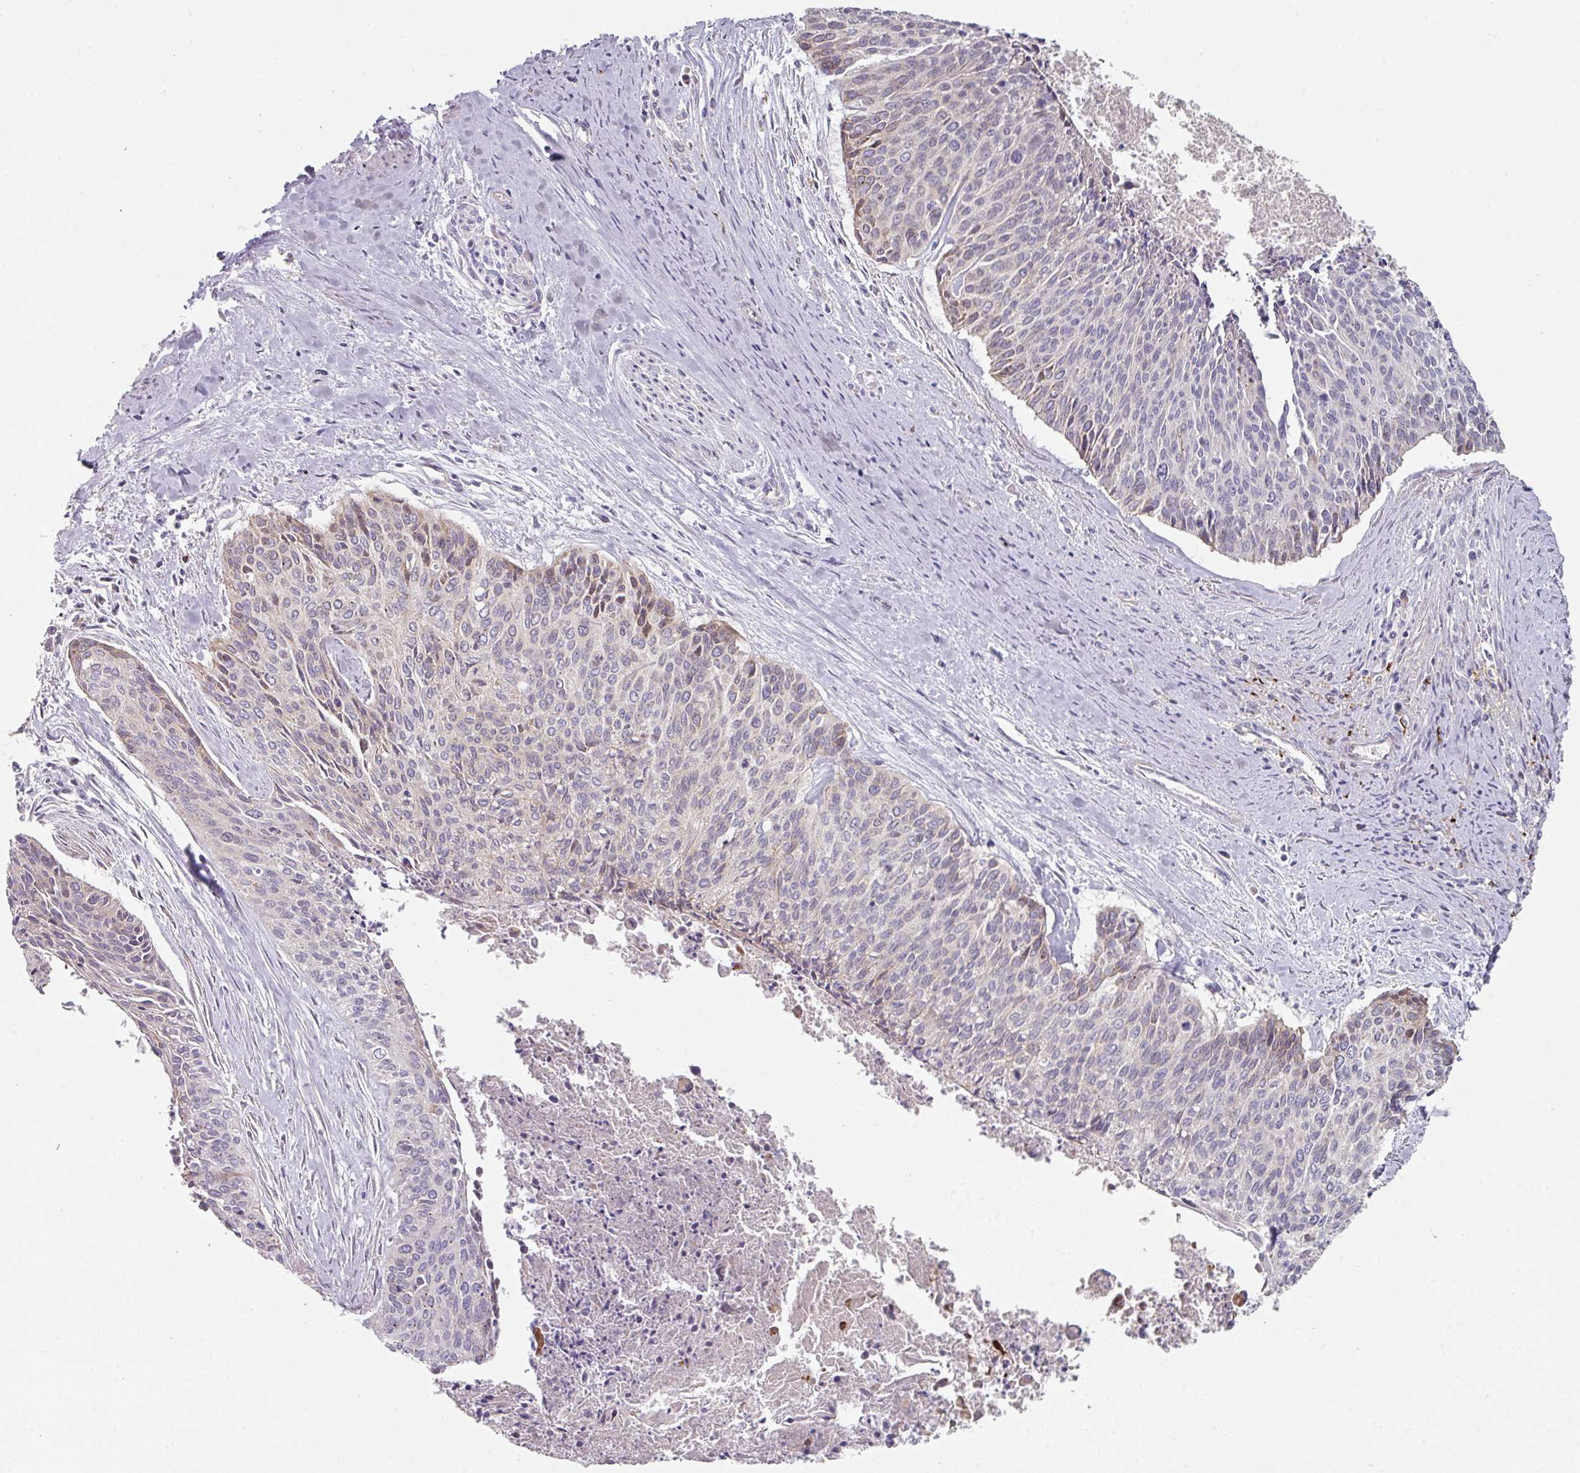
{"staining": {"intensity": "negative", "quantity": "none", "location": "none"}, "tissue": "cervical cancer", "cell_type": "Tumor cells", "image_type": "cancer", "snomed": [{"axis": "morphology", "description": "Squamous cell carcinoma, NOS"}, {"axis": "topography", "description": "Cervix"}], "caption": "This is a micrograph of immunohistochemistry (IHC) staining of cervical squamous cell carcinoma, which shows no staining in tumor cells. Brightfield microscopy of immunohistochemistry stained with DAB (brown) and hematoxylin (blue), captured at high magnification.", "gene": "WSB2", "patient": {"sex": "female", "age": 55}}